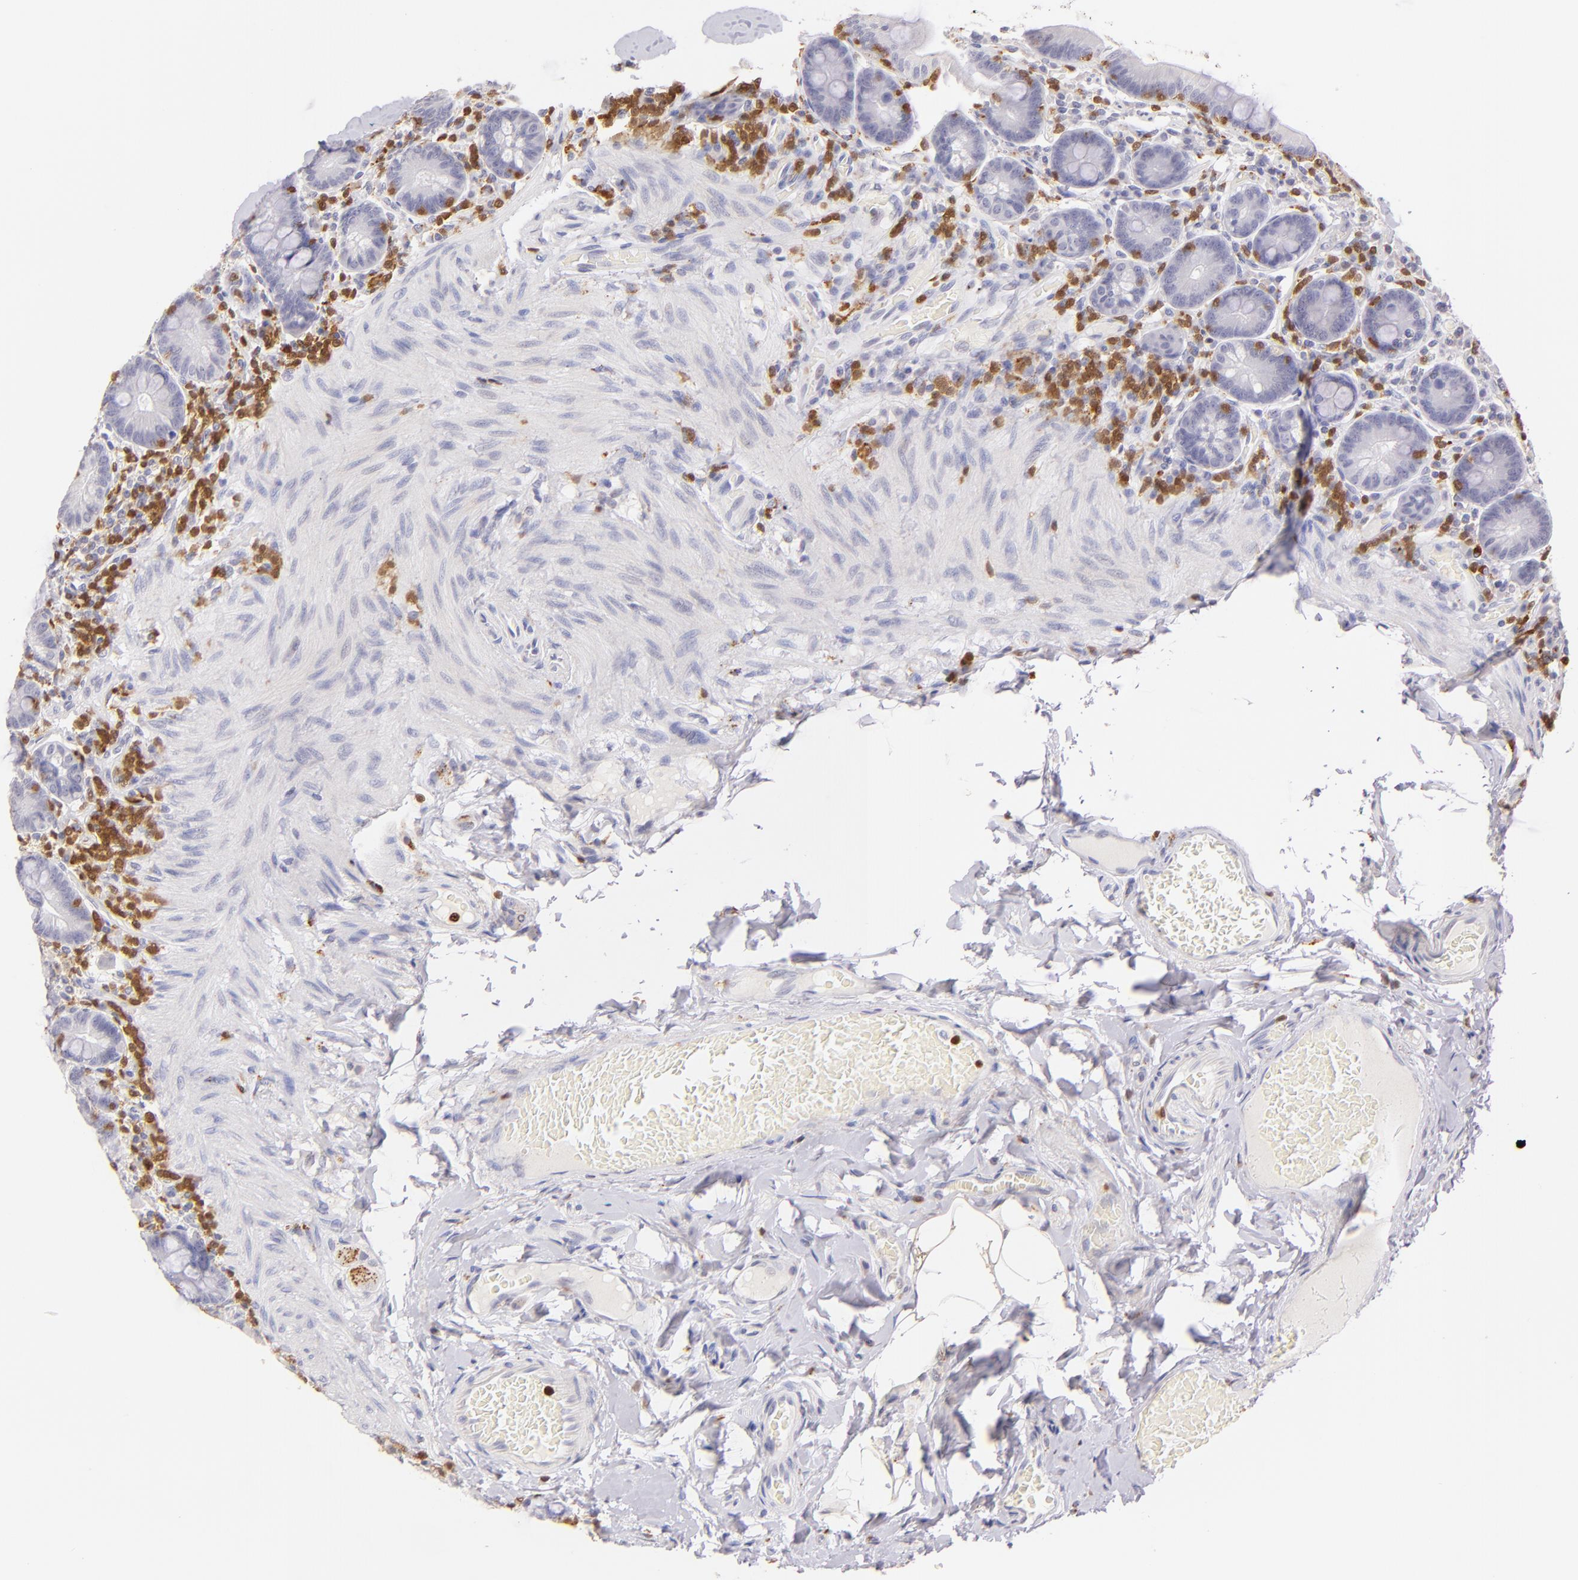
{"staining": {"intensity": "negative", "quantity": "none", "location": "none"}, "tissue": "duodenum", "cell_type": "Glandular cells", "image_type": "normal", "snomed": [{"axis": "morphology", "description": "Normal tissue, NOS"}, {"axis": "topography", "description": "Duodenum"}], "caption": "The immunohistochemistry micrograph has no significant staining in glandular cells of duodenum. Nuclei are stained in blue.", "gene": "ZAP70", "patient": {"sex": "male", "age": 66}}